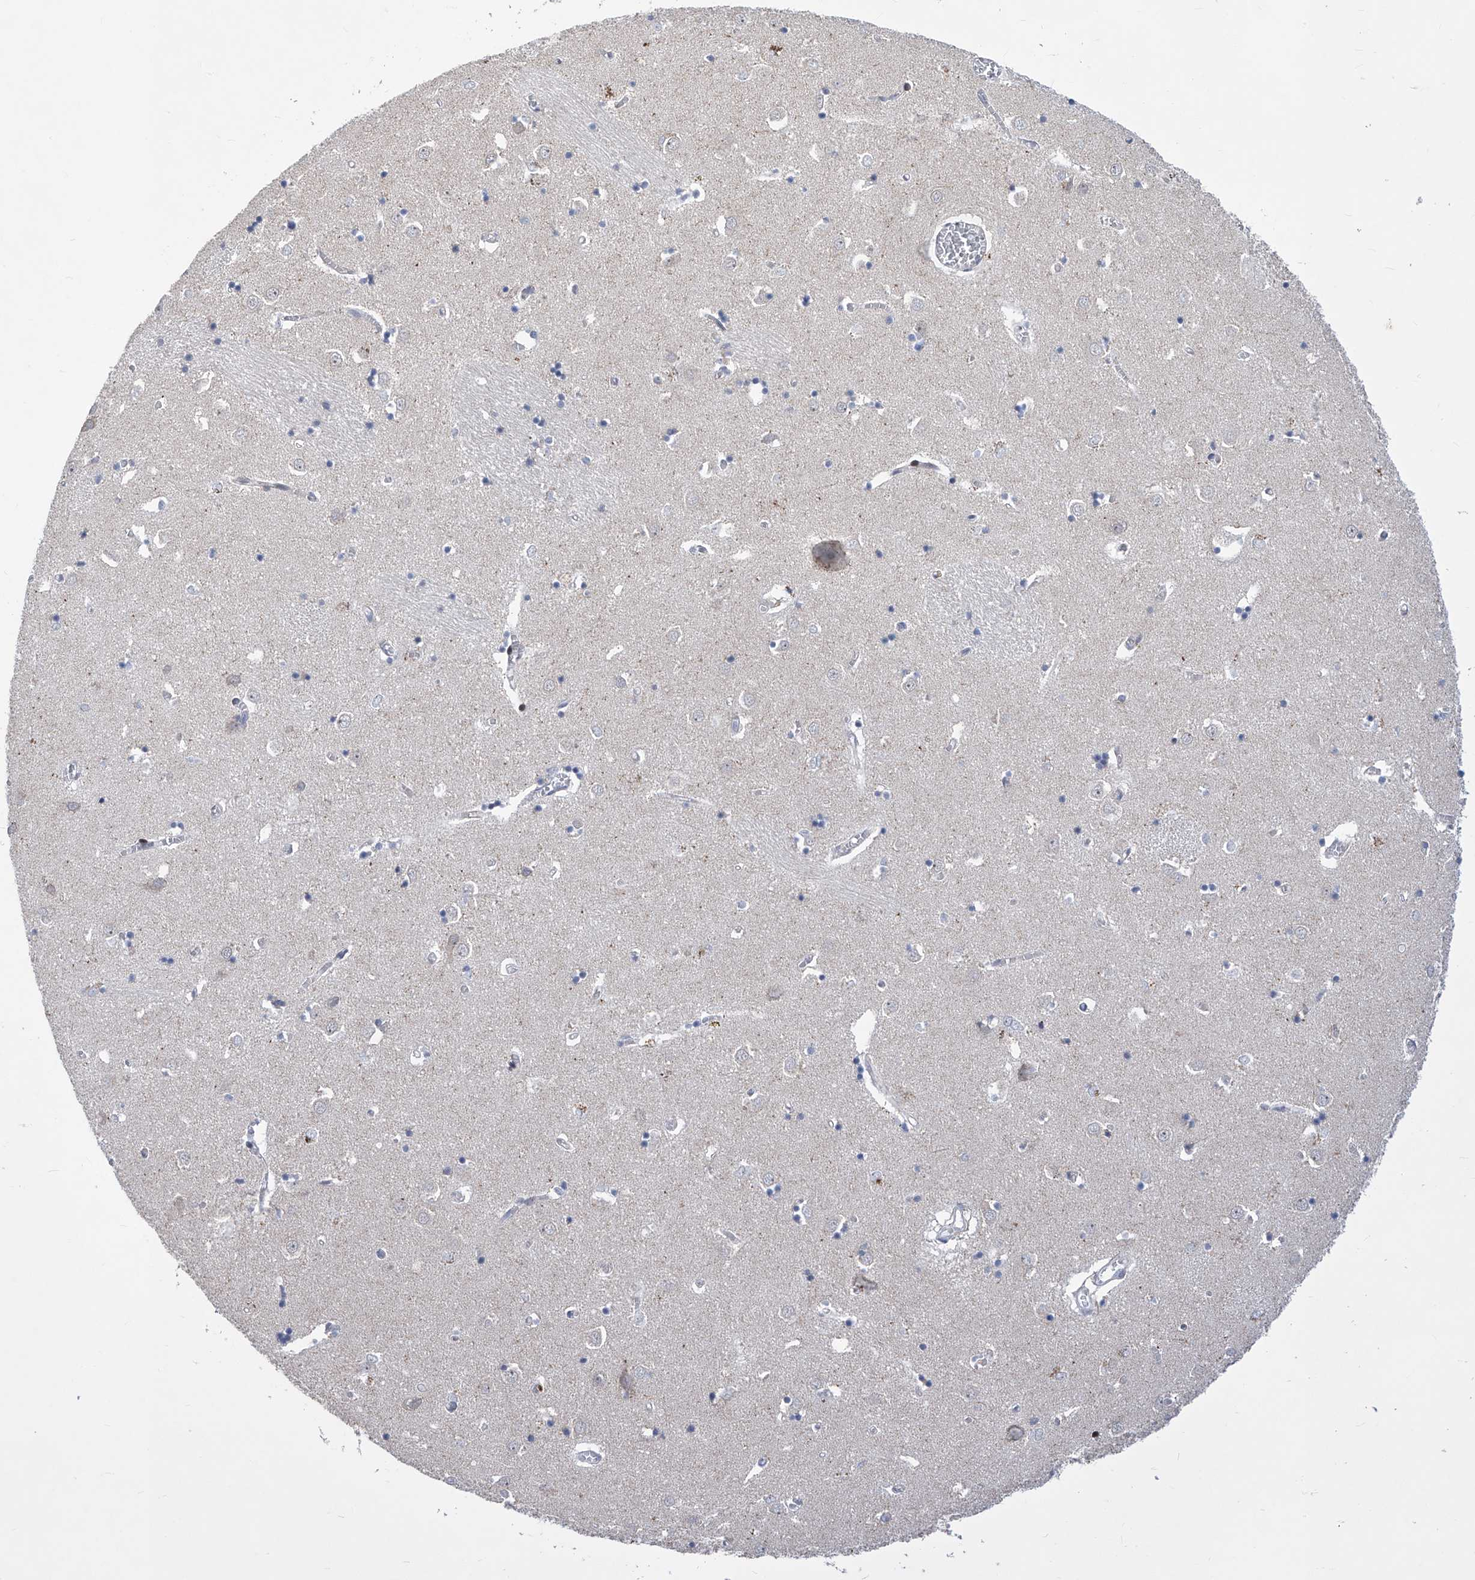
{"staining": {"intensity": "negative", "quantity": "none", "location": "none"}, "tissue": "caudate", "cell_type": "Glial cells", "image_type": "normal", "snomed": [{"axis": "morphology", "description": "Normal tissue, NOS"}, {"axis": "topography", "description": "Lateral ventricle wall"}], "caption": "Histopathology image shows no significant protein staining in glial cells of normal caudate.", "gene": "NUFIP1", "patient": {"sex": "male", "age": 70}}